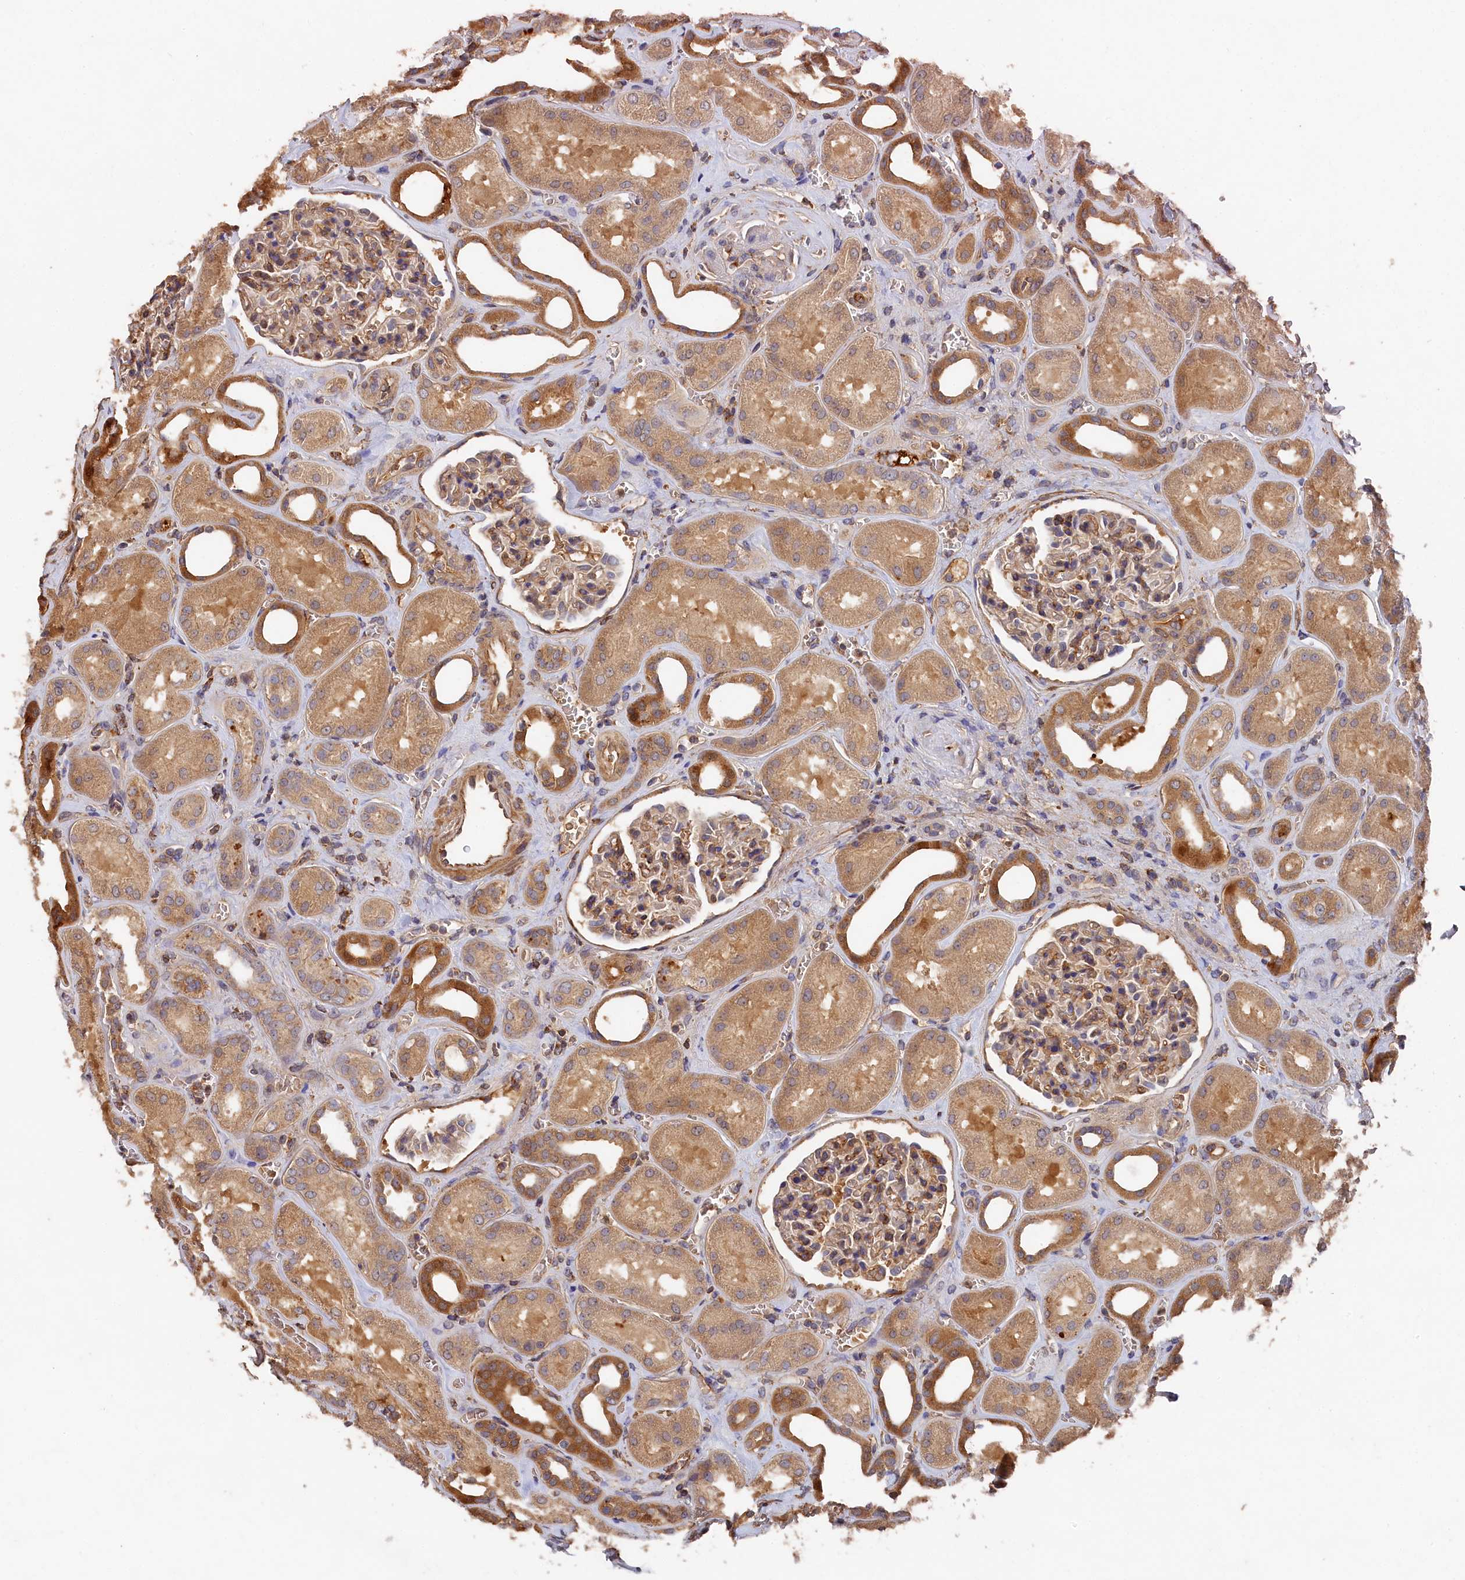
{"staining": {"intensity": "weak", "quantity": ">75%", "location": "cytoplasmic/membranous"}, "tissue": "kidney", "cell_type": "Cells in glomeruli", "image_type": "normal", "snomed": [{"axis": "morphology", "description": "Normal tissue, NOS"}, {"axis": "morphology", "description": "Adenocarcinoma, NOS"}, {"axis": "topography", "description": "Kidney"}], "caption": "Kidney stained with DAB (3,3'-diaminobenzidine) immunohistochemistry displays low levels of weak cytoplasmic/membranous staining in about >75% of cells in glomeruli. (DAB IHC with brightfield microscopy, high magnification).", "gene": "DHRS11", "patient": {"sex": "female", "age": 68}}